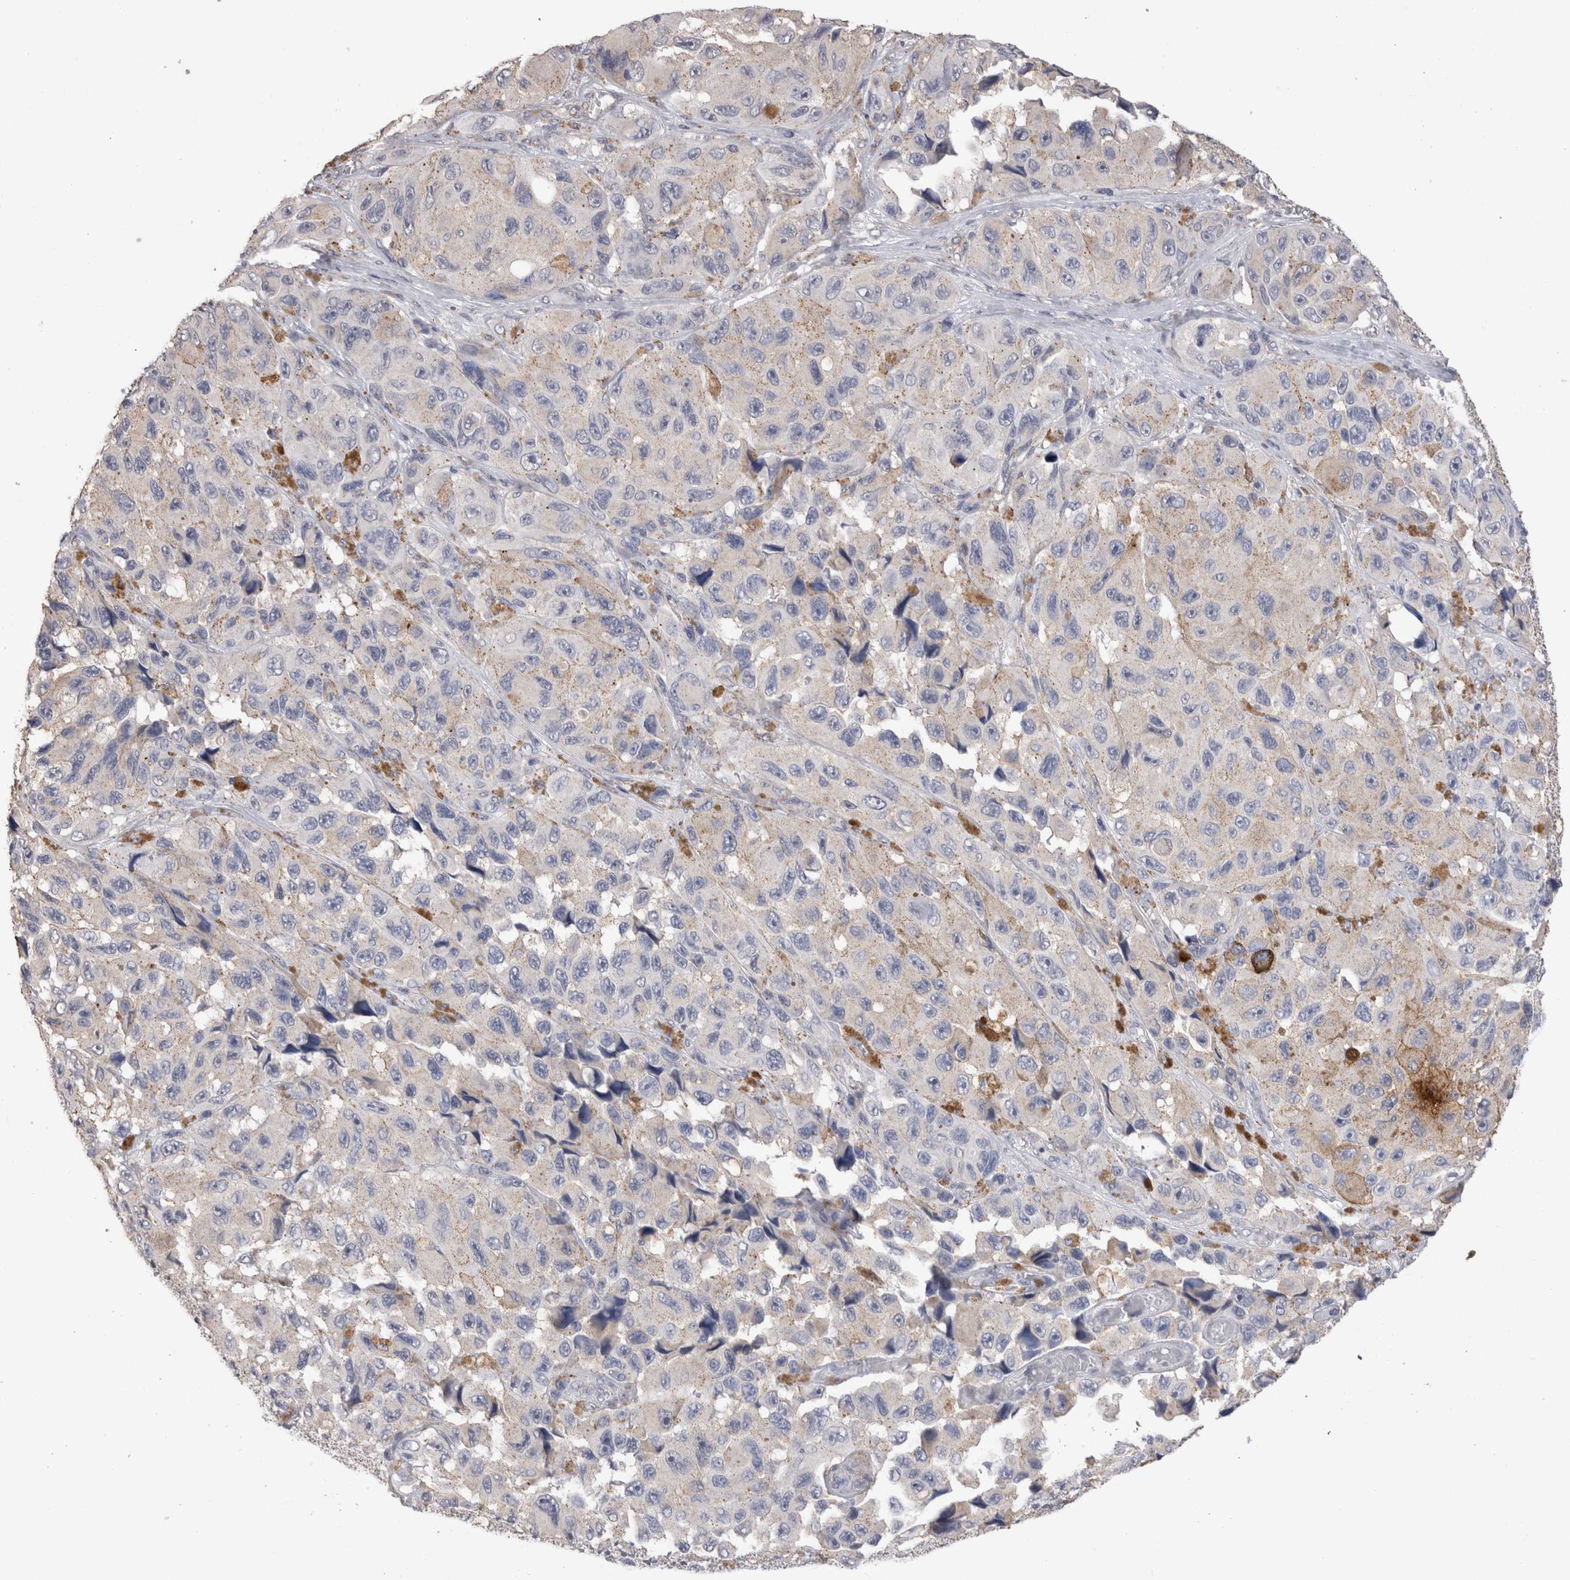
{"staining": {"intensity": "negative", "quantity": "none", "location": "none"}, "tissue": "melanoma", "cell_type": "Tumor cells", "image_type": "cancer", "snomed": [{"axis": "morphology", "description": "Malignant melanoma, NOS"}, {"axis": "topography", "description": "Skin"}], "caption": "There is no significant positivity in tumor cells of malignant melanoma.", "gene": "CDH6", "patient": {"sex": "female", "age": 73}}